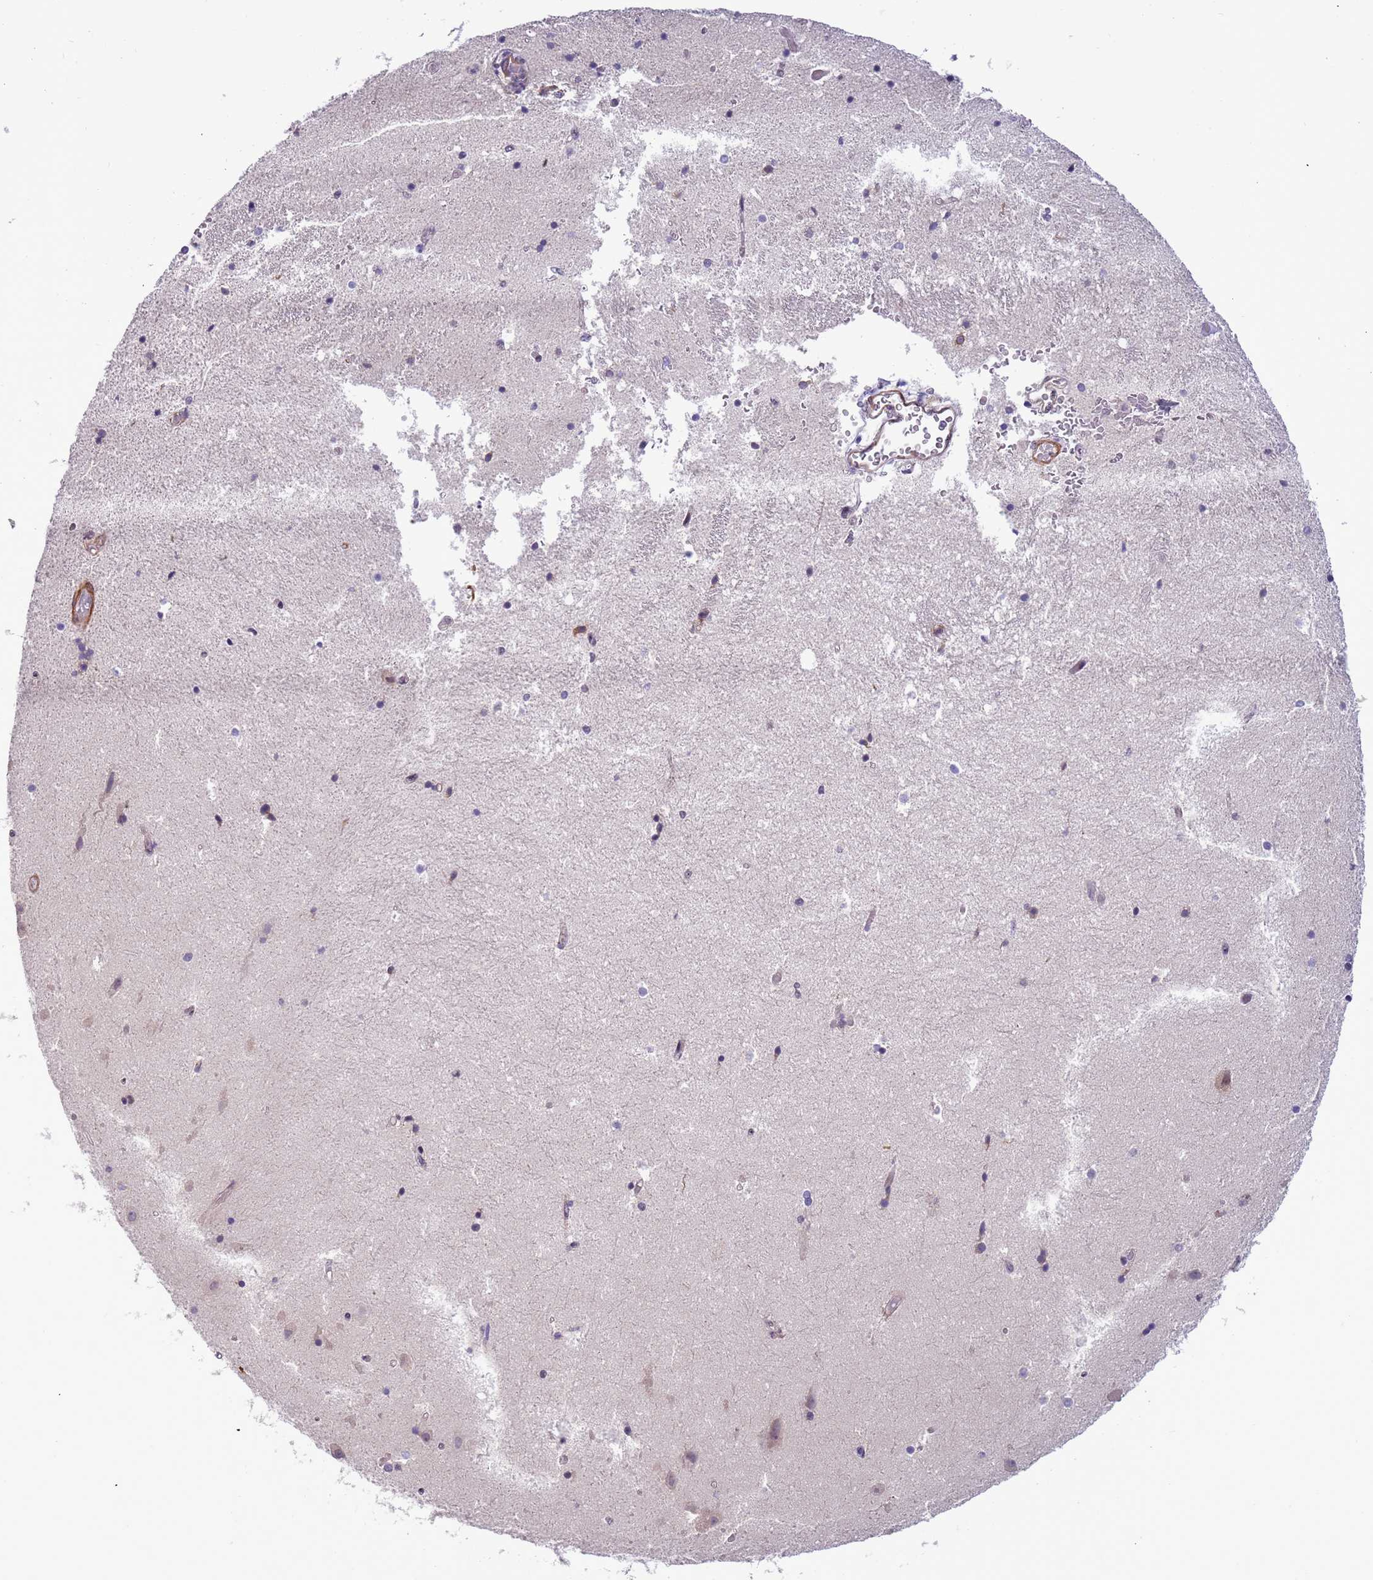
{"staining": {"intensity": "negative", "quantity": "none", "location": "none"}, "tissue": "hippocampus", "cell_type": "Glial cells", "image_type": "normal", "snomed": [{"axis": "morphology", "description": "Normal tissue, NOS"}, {"axis": "topography", "description": "Hippocampus"}], "caption": "IHC histopathology image of unremarkable human hippocampus stained for a protein (brown), which reveals no staining in glial cells. (DAB IHC visualized using brightfield microscopy, high magnification).", "gene": "PLEKHH1", "patient": {"sex": "female", "age": 52}}